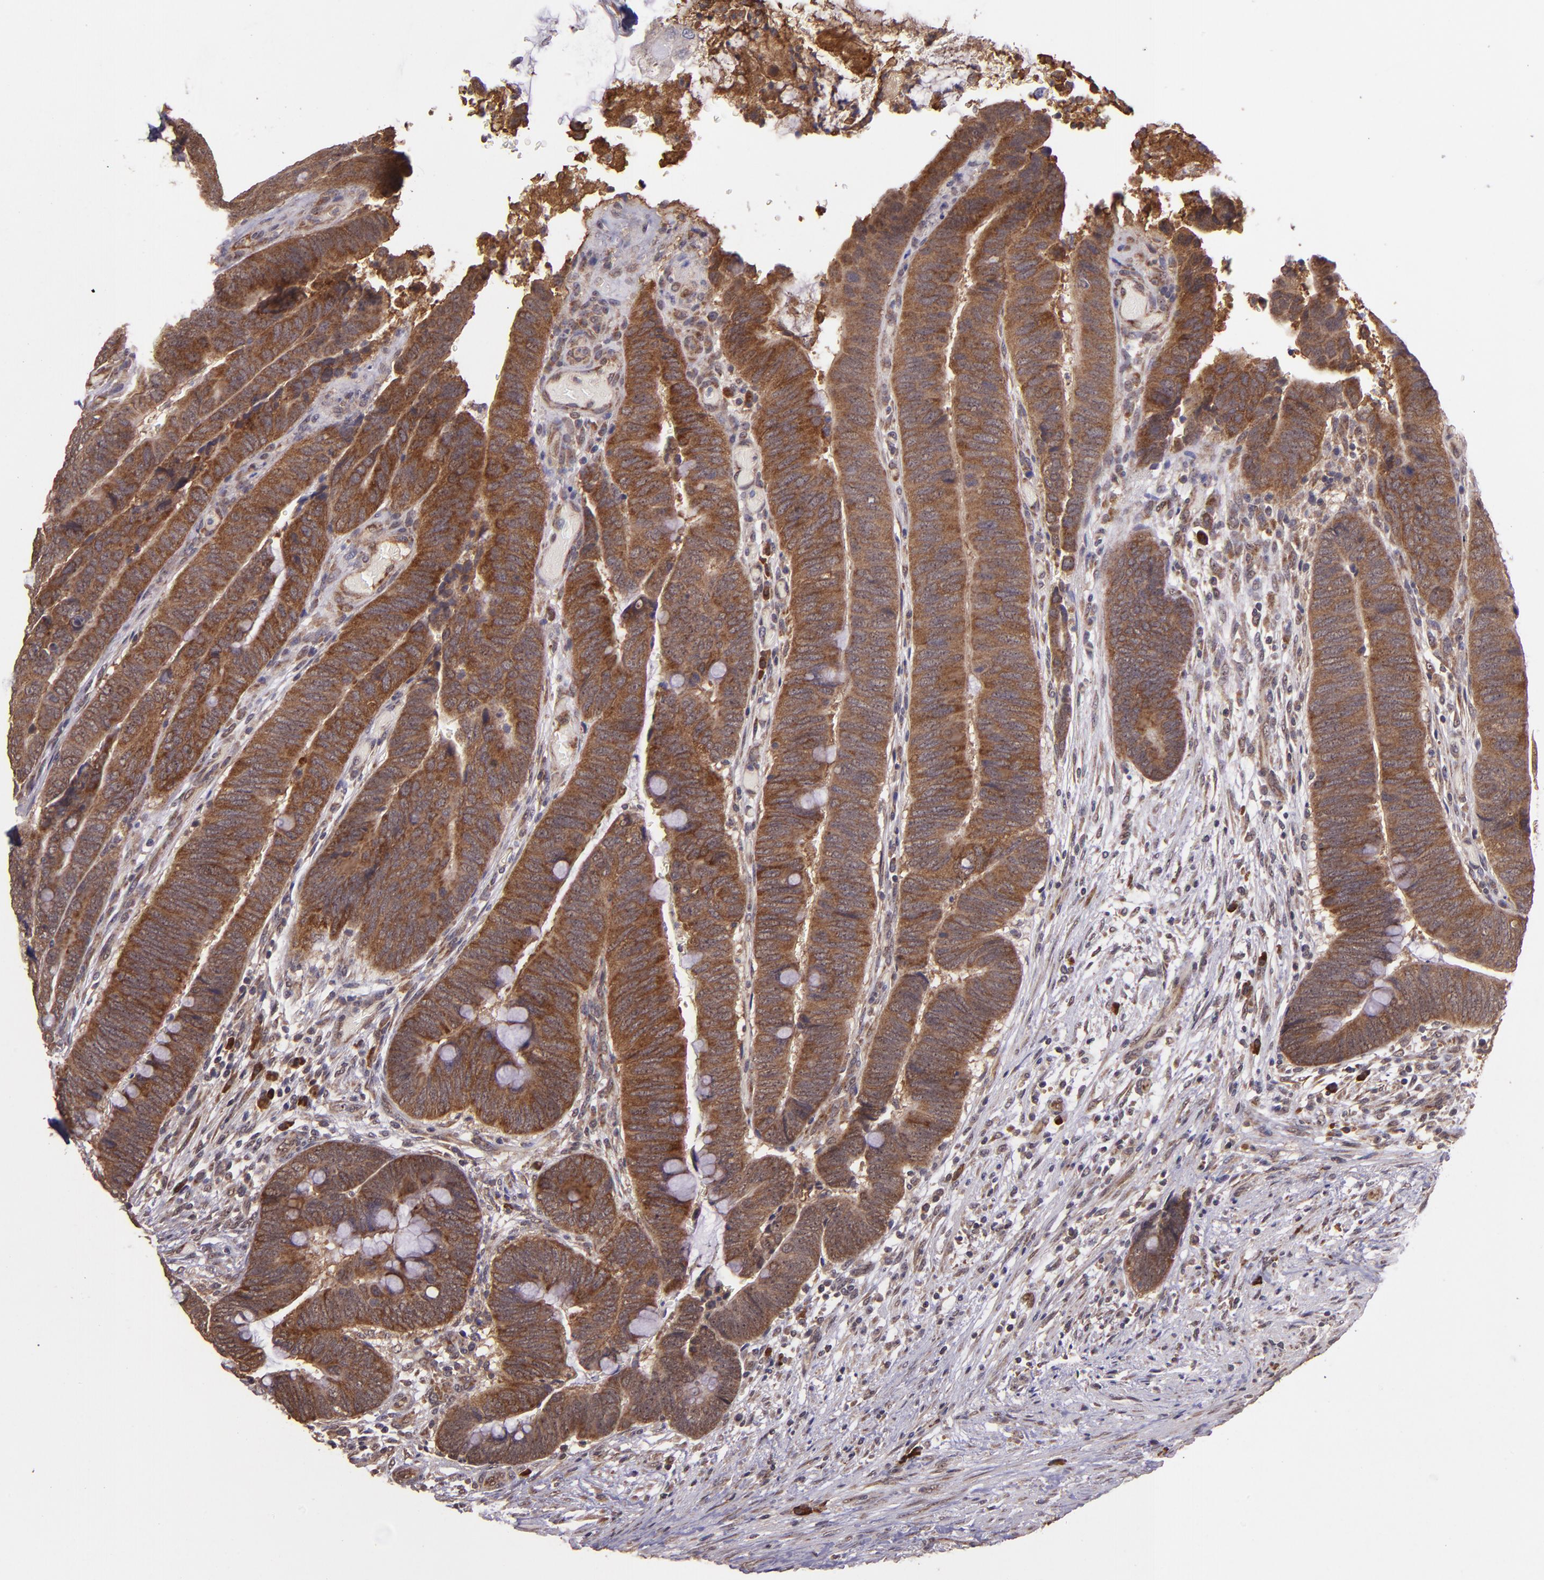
{"staining": {"intensity": "strong", "quantity": ">75%", "location": "cytoplasmic/membranous"}, "tissue": "colorectal cancer", "cell_type": "Tumor cells", "image_type": "cancer", "snomed": [{"axis": "morphology", "description": "Normal tissue, NOS"}, {"axis": "morphology", "description": "Adenocarcinoma, NOS"}, {"axis": "topography", "description": "Rectum"}], "caption": "Colorectal adenocarcinoma was stained to show a protein in brown. There is high levels of strong cytoplasmic/membranous expression in about >75% of tumor cells.", "gene": "USP51", "patient": {"sex": "male", "age": 92}}